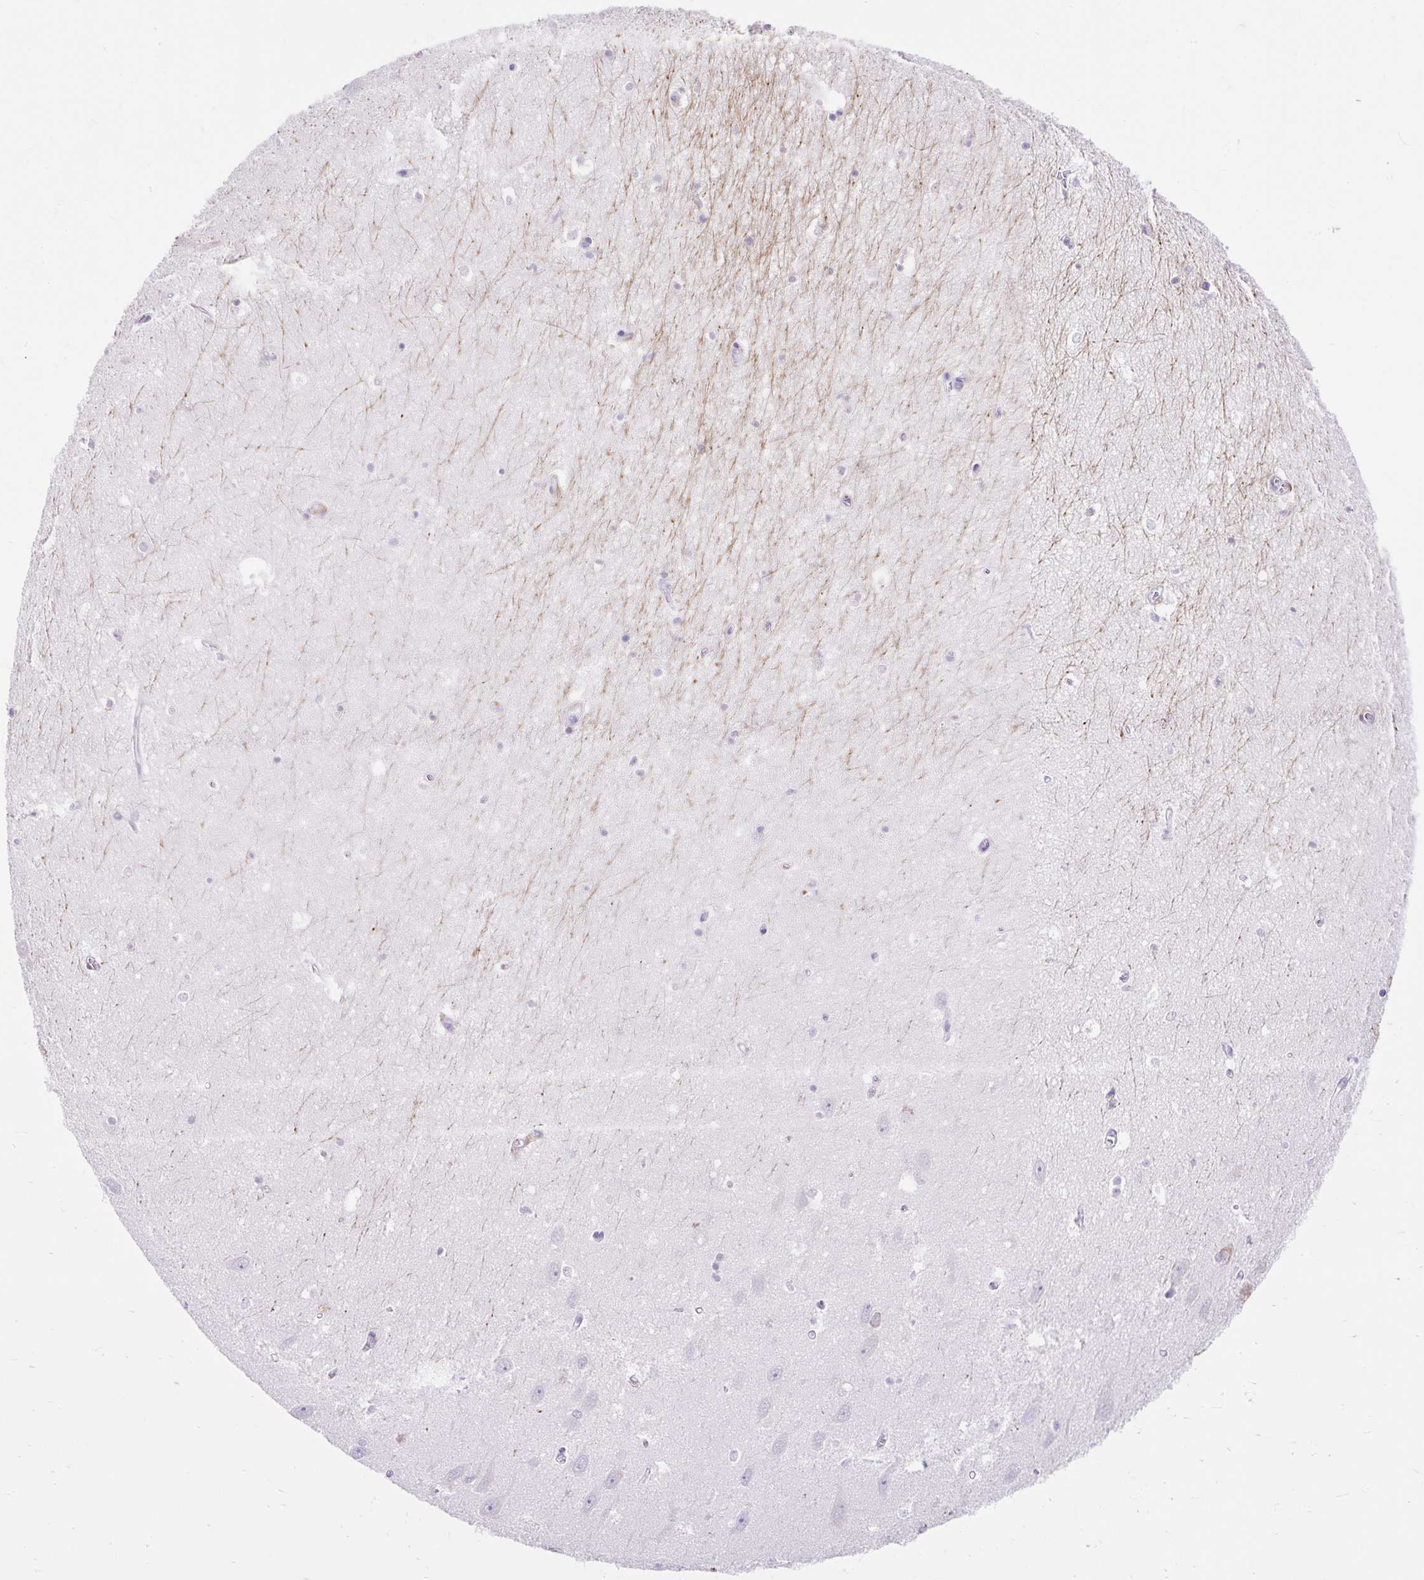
{"staining": {"intensity": "negative", "quantity": "none", "location": "none"}, "tissue": "hippocampus", "cell_type": "Glial cells", "image_type": "normal", "snomed": [{"axis": "morphology", "description": "Normal tissue, NOS"}, {"axis": "topography", "description": "Hippocampus"}], "caption": "Human hippocampus stained for a protein using immunohistochemistry (IHC) displays no expression in glial cells.", "gene": "HEXB", "patient": {"sex": "female", "age": 64}}